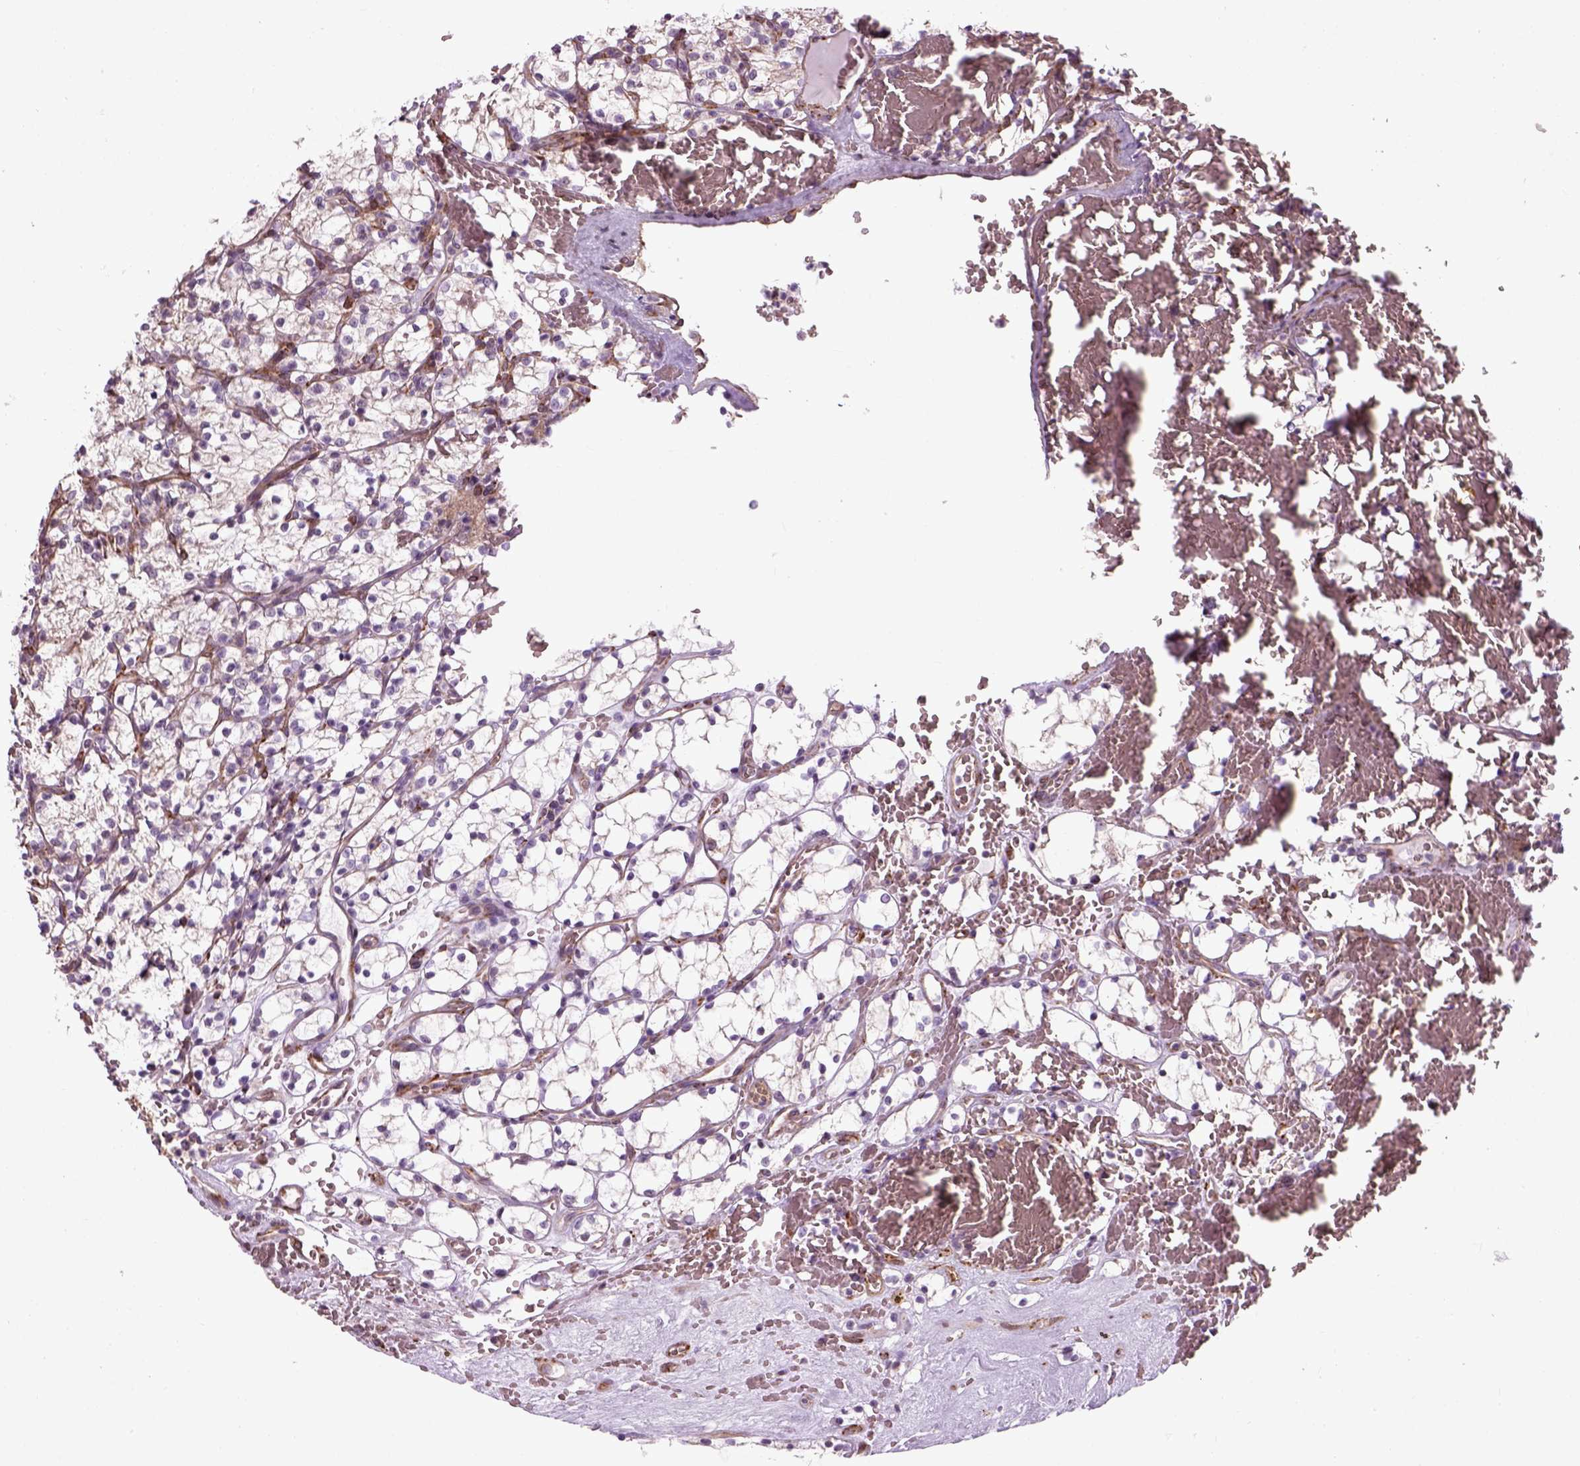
{"staining": {"intensity": "negative", "quantity": "none", "location": "none"}, "tissue": "renal cancer", "cell_type": "Tumor cells", "image_type": "cancer", "snomed": [{"axis": "morphology", "description": "Adenocarcinoma, NOS"}, {"axis": "topography", "description": "Kidney"}], "caption": "High magnification brightfield microscopy of renal cancer stained with DAB (brown) and counterstained with hematoxylin (blue): tumor cells show no significant expression.", "gene": "XK", "patient": {"sex": "female", "age": 69}}